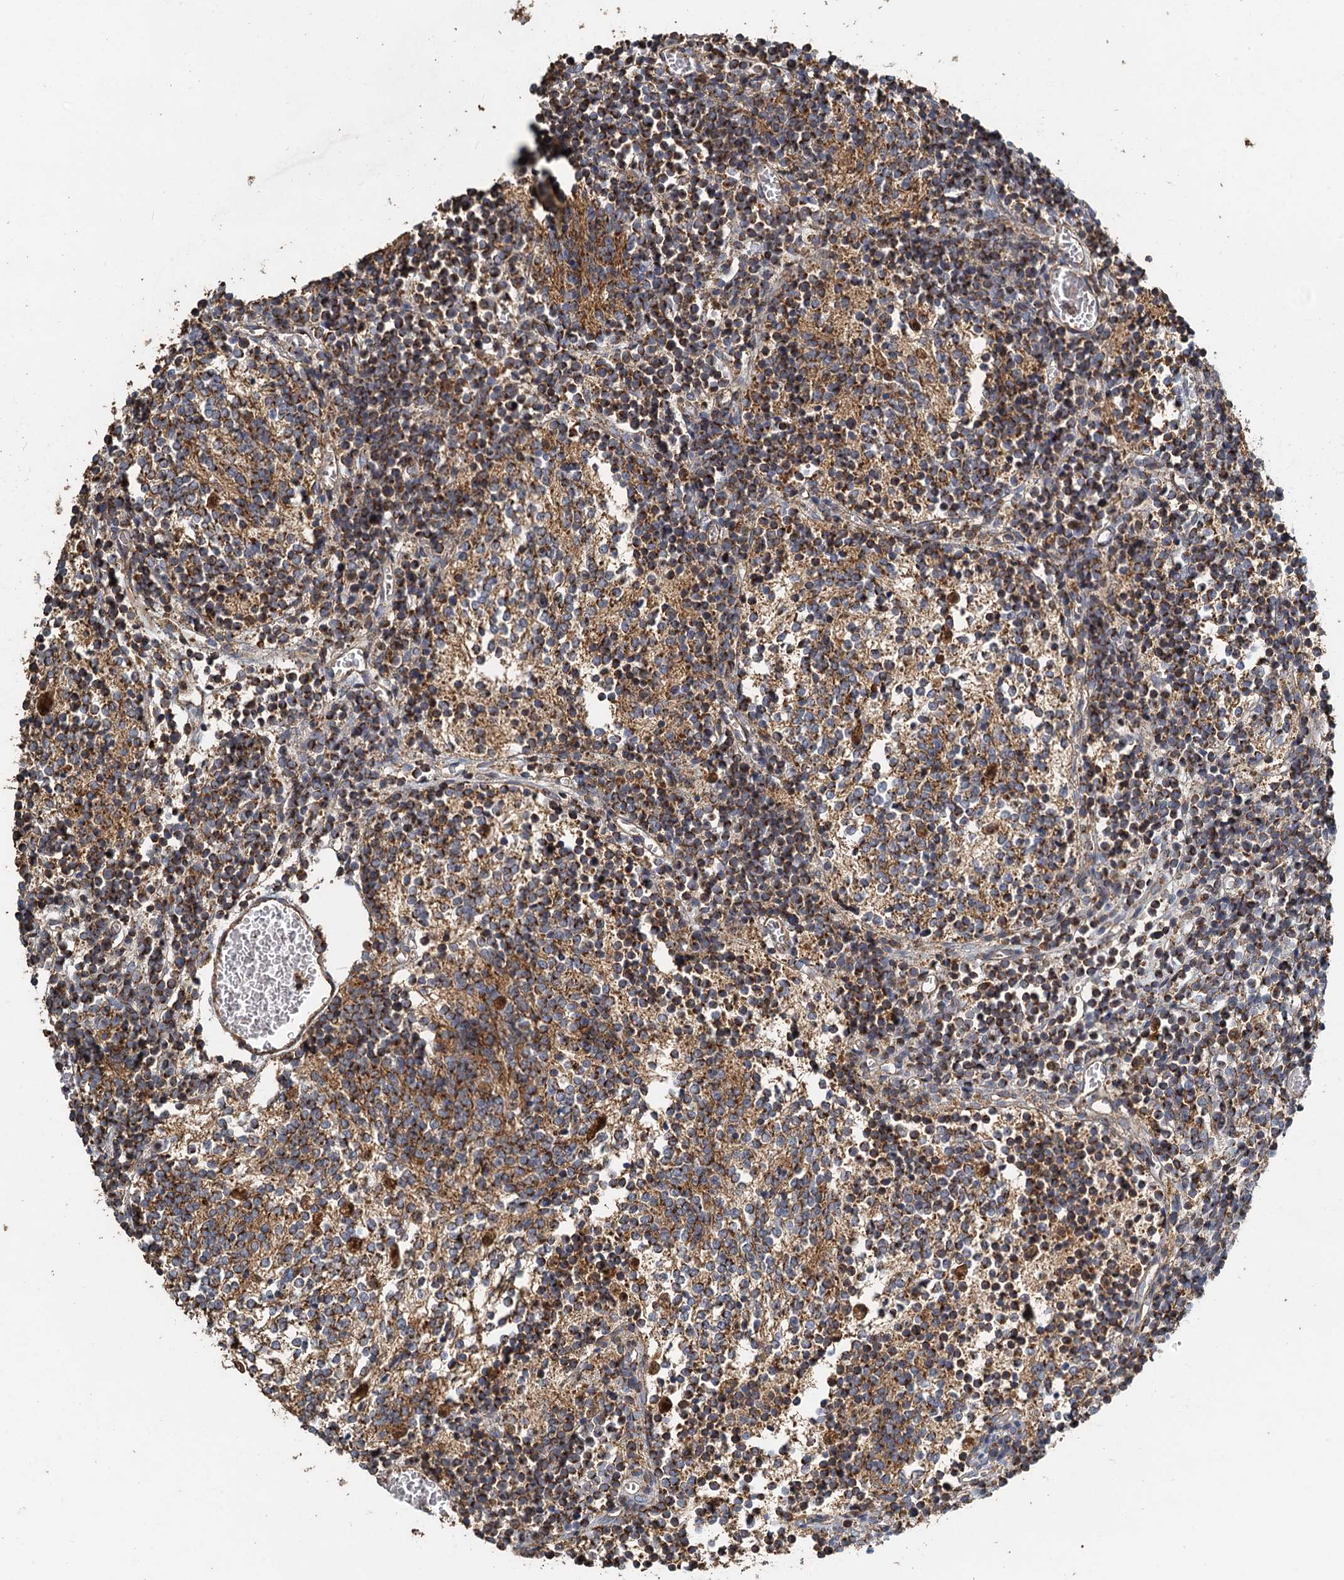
{"staining": {"intensity": "moderate", "quantity": ">75%", "location": "cytoplasmic/membranous"}, "tissue": "glioma", "cell_type": "Tumor cells", "image_type": "cancer", "snomed": [{"axis": "morphology", "description": "Glioma, malignant, Low grade"}, {"axis": "topography", "description": "Brain"}], "caption": "A brown stain highlights moderate cytoplasmic/membranous expression of a protein in malignant glioma (low-grade) tumor cells. The staining was performed using DAB (3,3'-diaminobenzidine) to visualize the protein expression in brown, while the nuclei were stained in blue with hematoxylin (Magnification: 20x).", "gene": "SDS", "patient": {"sex": "female", "age": 1}}